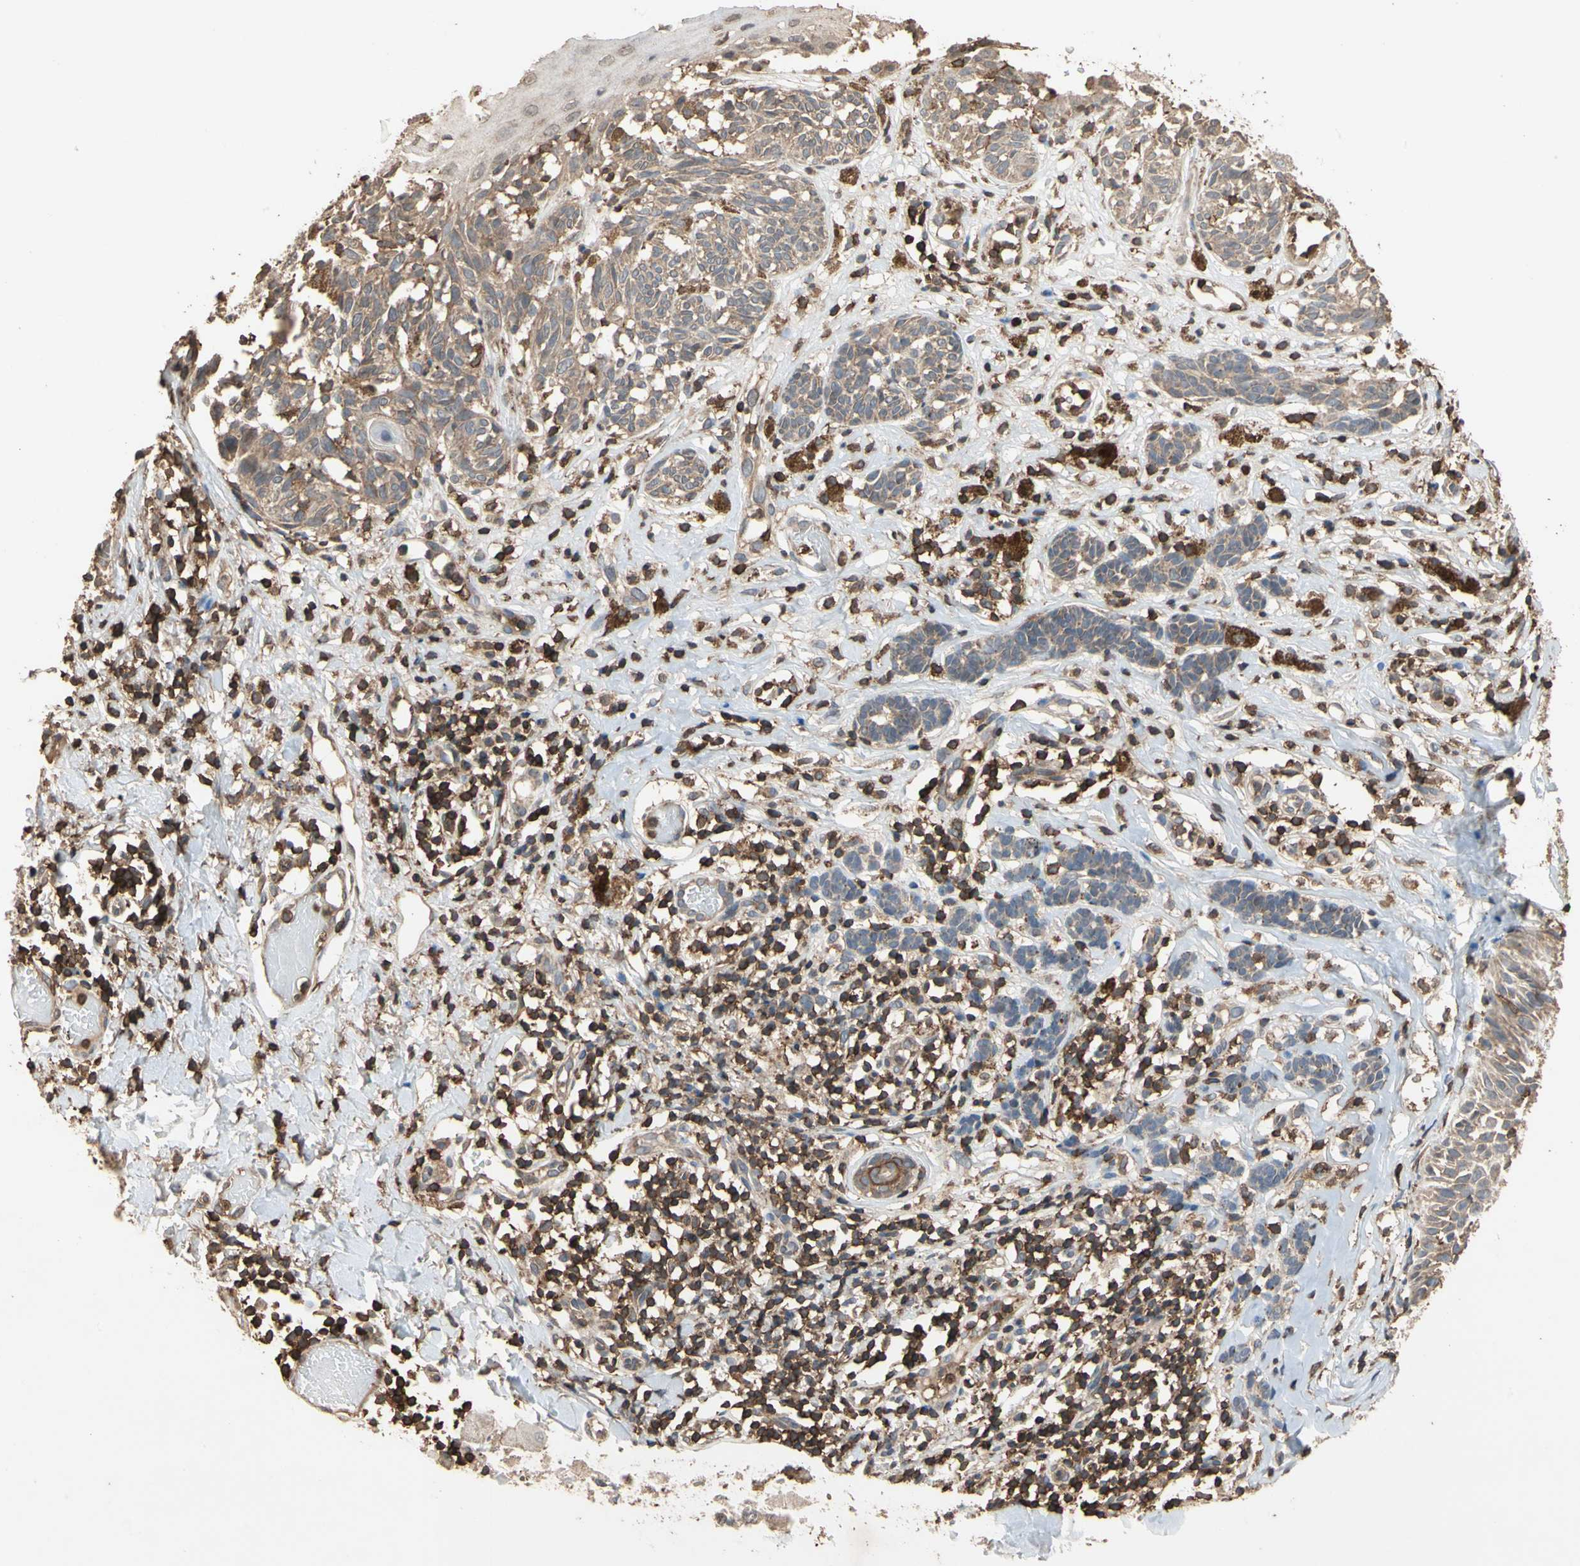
{"staining": {"intensity": "weak", "quantity": ">75%", "location": "cytoplasmic/membranous"}, "tissue": "melanoma", "cell_type": "Tumor cells", "image_type": "cancer", "snomed": [{"axis": "morphology", "description": "Malignant melanoma, NOS"}, {"axis": "topography", "description": "Skin"}], "caption": "Protein staining demonstrates weak cytoplasmic/membranous staining in approximately >75% of tumor cells in melanoma. The staining was performed using DAB (3,3'-diaminobenzidine), with brown indicating positive protein expression. Nuclei are stained blue with hematoxylin.", "gene": "MAP3K10", "patient": {"sex": "male", "age": 64}}